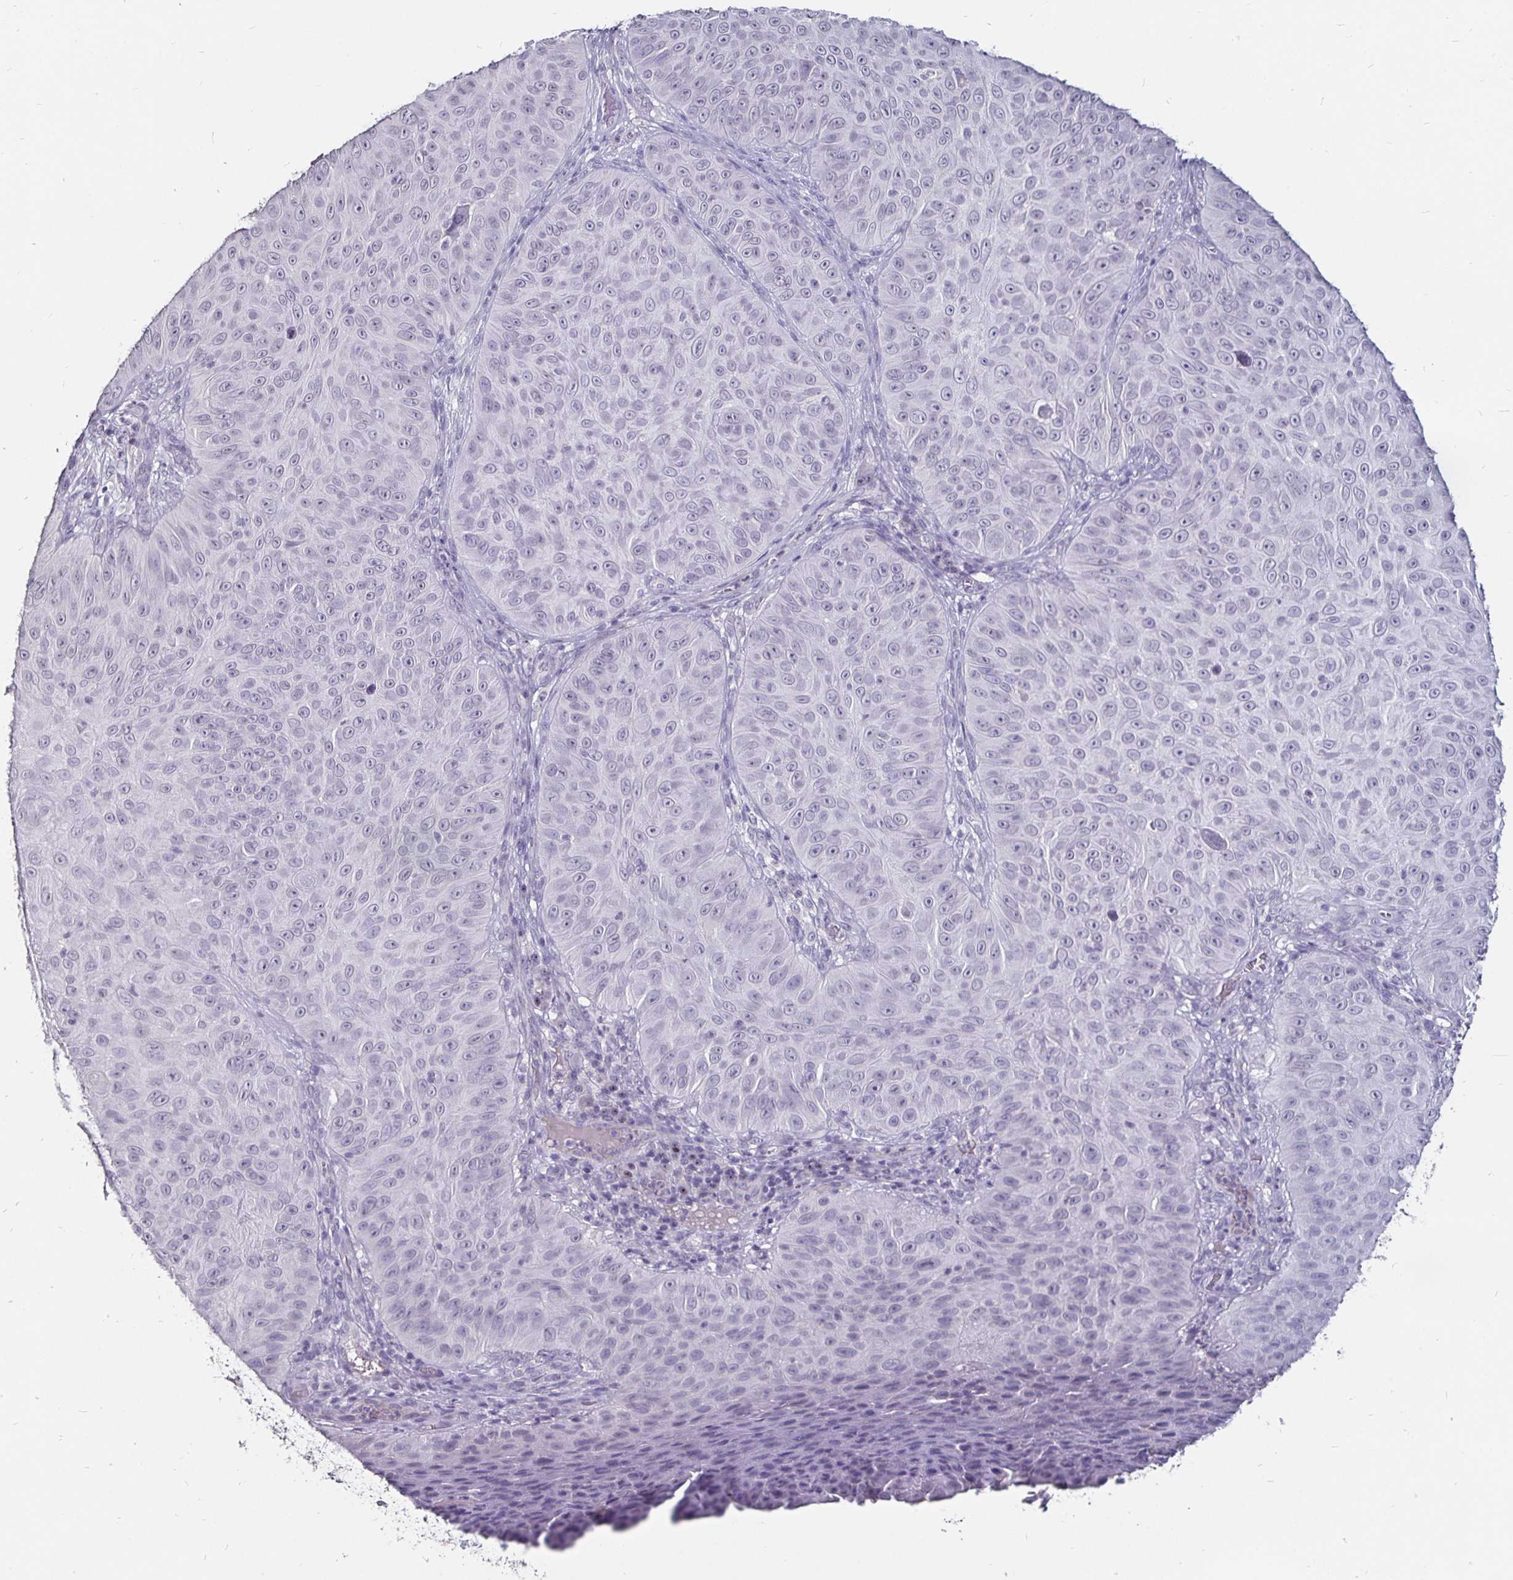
{"staining": {"intensity": "negative", "quantity": "none", "location": "none"}, "tissue": "skin cancer", "cell_type": "Tumor cells", "image_type": "cancer", "snomed": [{"axis": "morphology", "description": "Squamous cell carcinoma, NOS"}, {"axis": "topography", "description": "Skin"}], "caption": "Tumor cells show no significant protein expression in skin squamous cell carcinoma.", "gene": "FAIM2", "patient": {"sex": "male", "age": 82}}